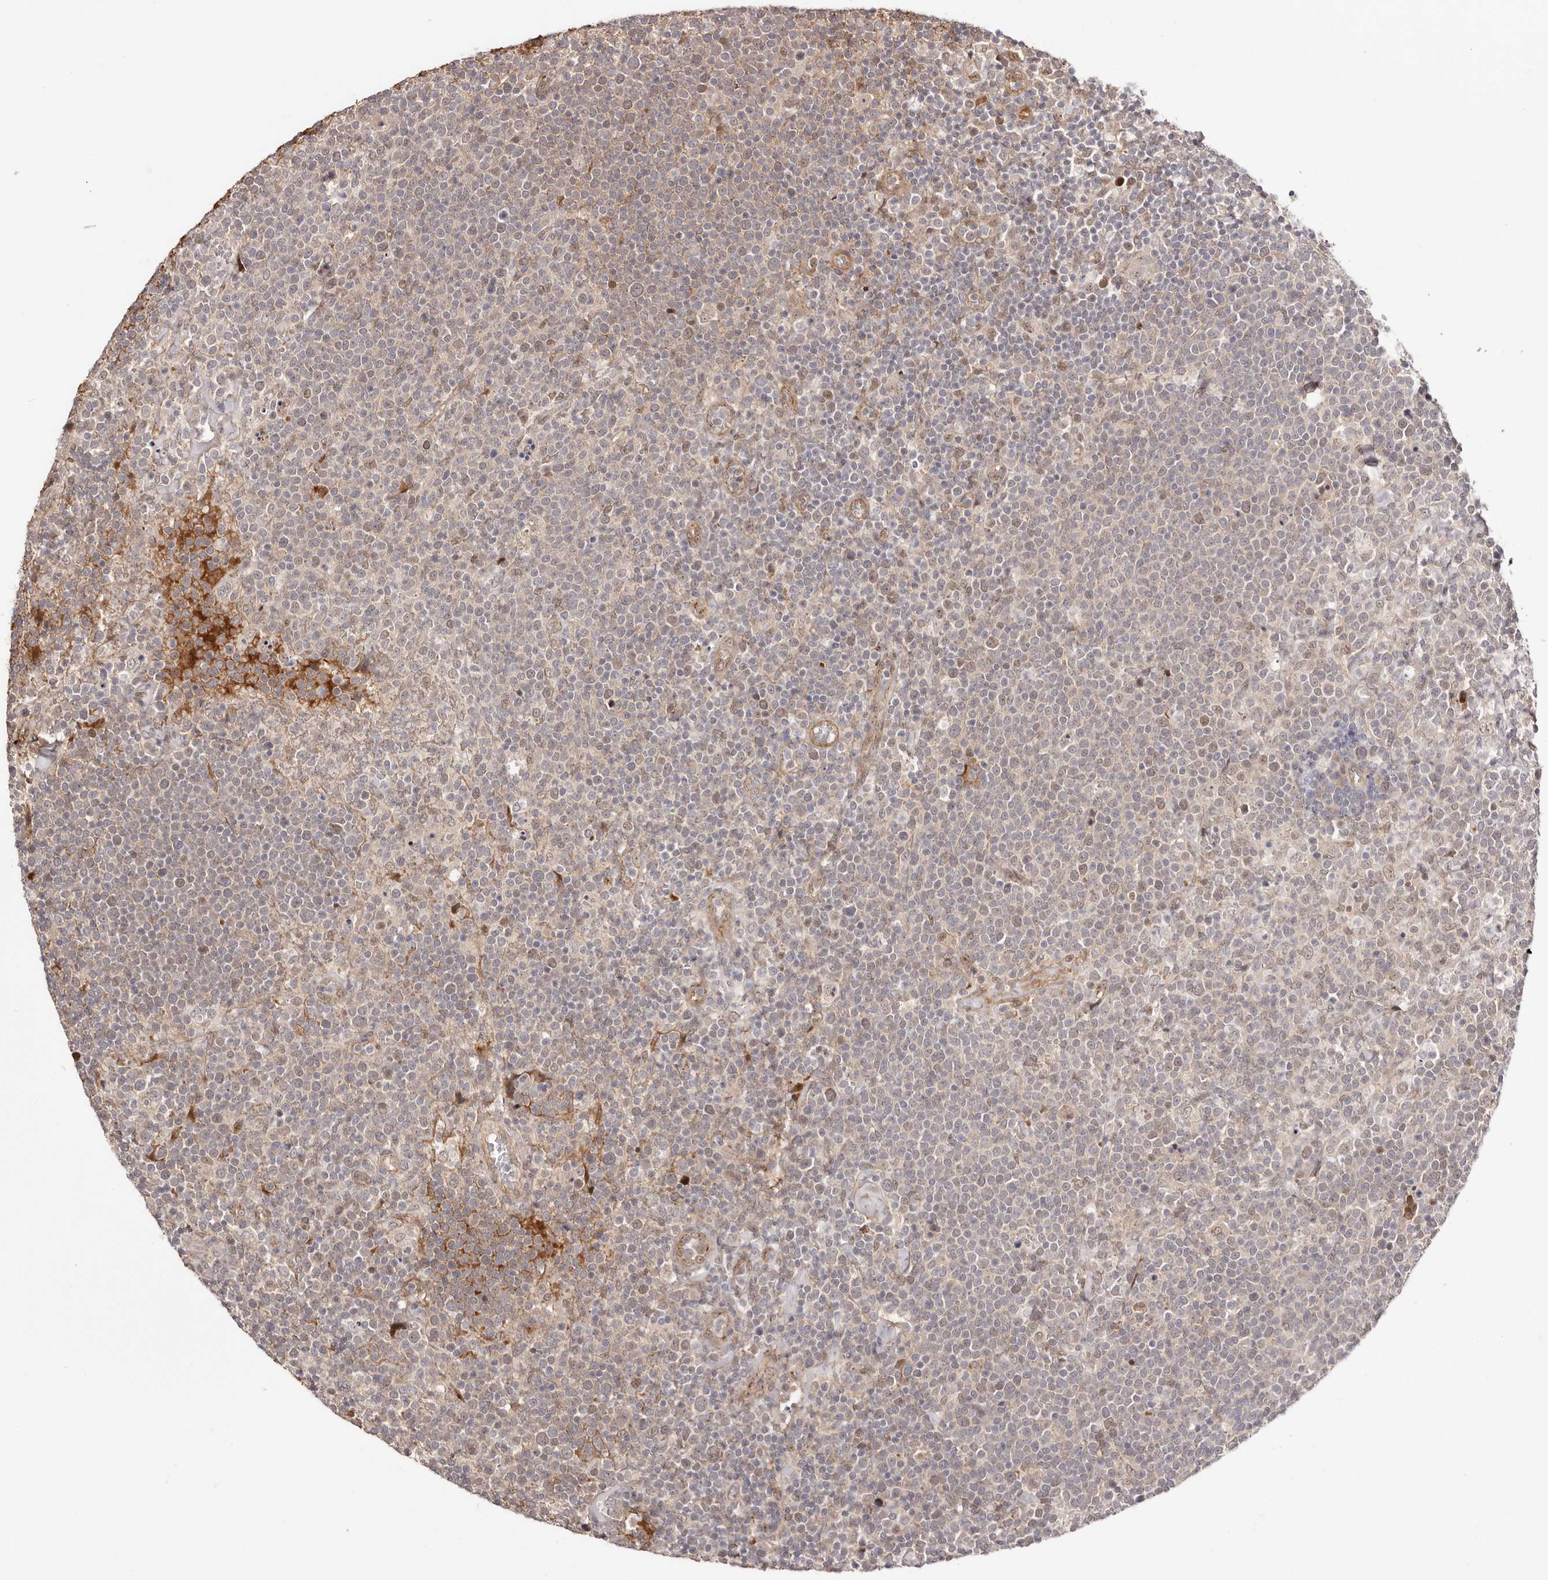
{"staining": {"intensity": "weak", "quantity": "25%-75%", "location": "nuclear"}, "tissue": "lymphoma", "cell_type": "Tumor cells", "image_type": "cancer", "snomed": [{"axis": "morphology", "description": "Malignant lymphoma, non-Hodgkin's type, High grade"}, {"axis": "topography", "description": "Lymph node"}], "caption": "Immunohistochemistry micrograph of malignant lymphoma, non-Hodgkin's type (high-grade) stained for a protein (brown), which displays low levels of weak nuclear positivity in approximately 25%-75% of tumor cells.", "gene": "EGR3", "patient": {"sex": "male", "age": 61}}